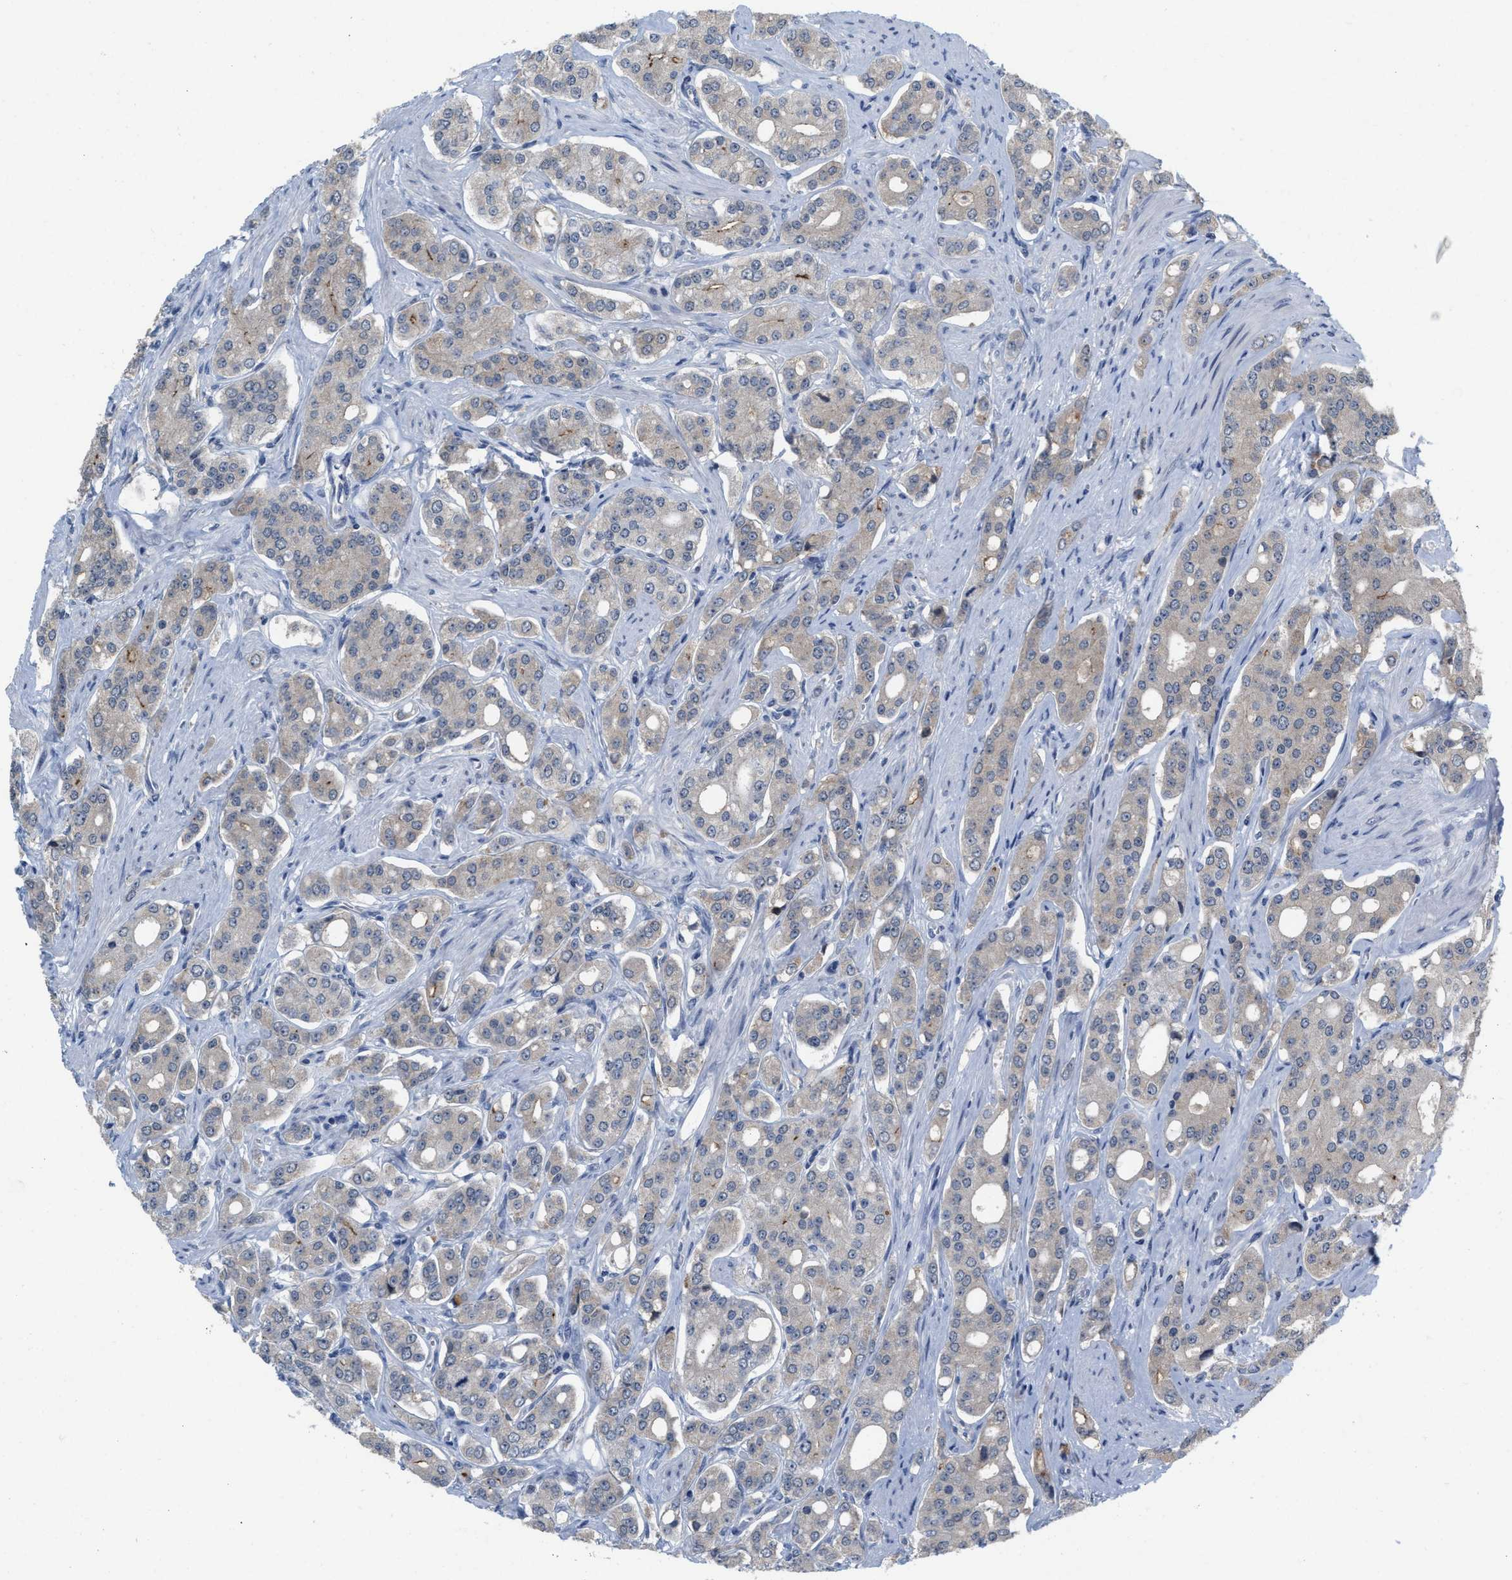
{"staining": {"intensity": "weak", "quantity": "25%-75%", "location": "cytoplasmic/membranous"}, "tissue": "prostate cancer", "cell_type": "Tumor cells", "image_type": "cancer", "snomed": [{"axis": "morphology", "description": "Adenocarcinoma, High grade"}, {"axis": "topography", "description": "Prostate"}], "caption": "IHC micrograph of human prostate cancer stained for a protein (brown), which exhibits low levels of weak cytoplasmic/membranous staining in approximately 25%-75% of tumor cells.", "gene": "BAIAP2L1", "patient": {"sex": "male", "age": 71}}